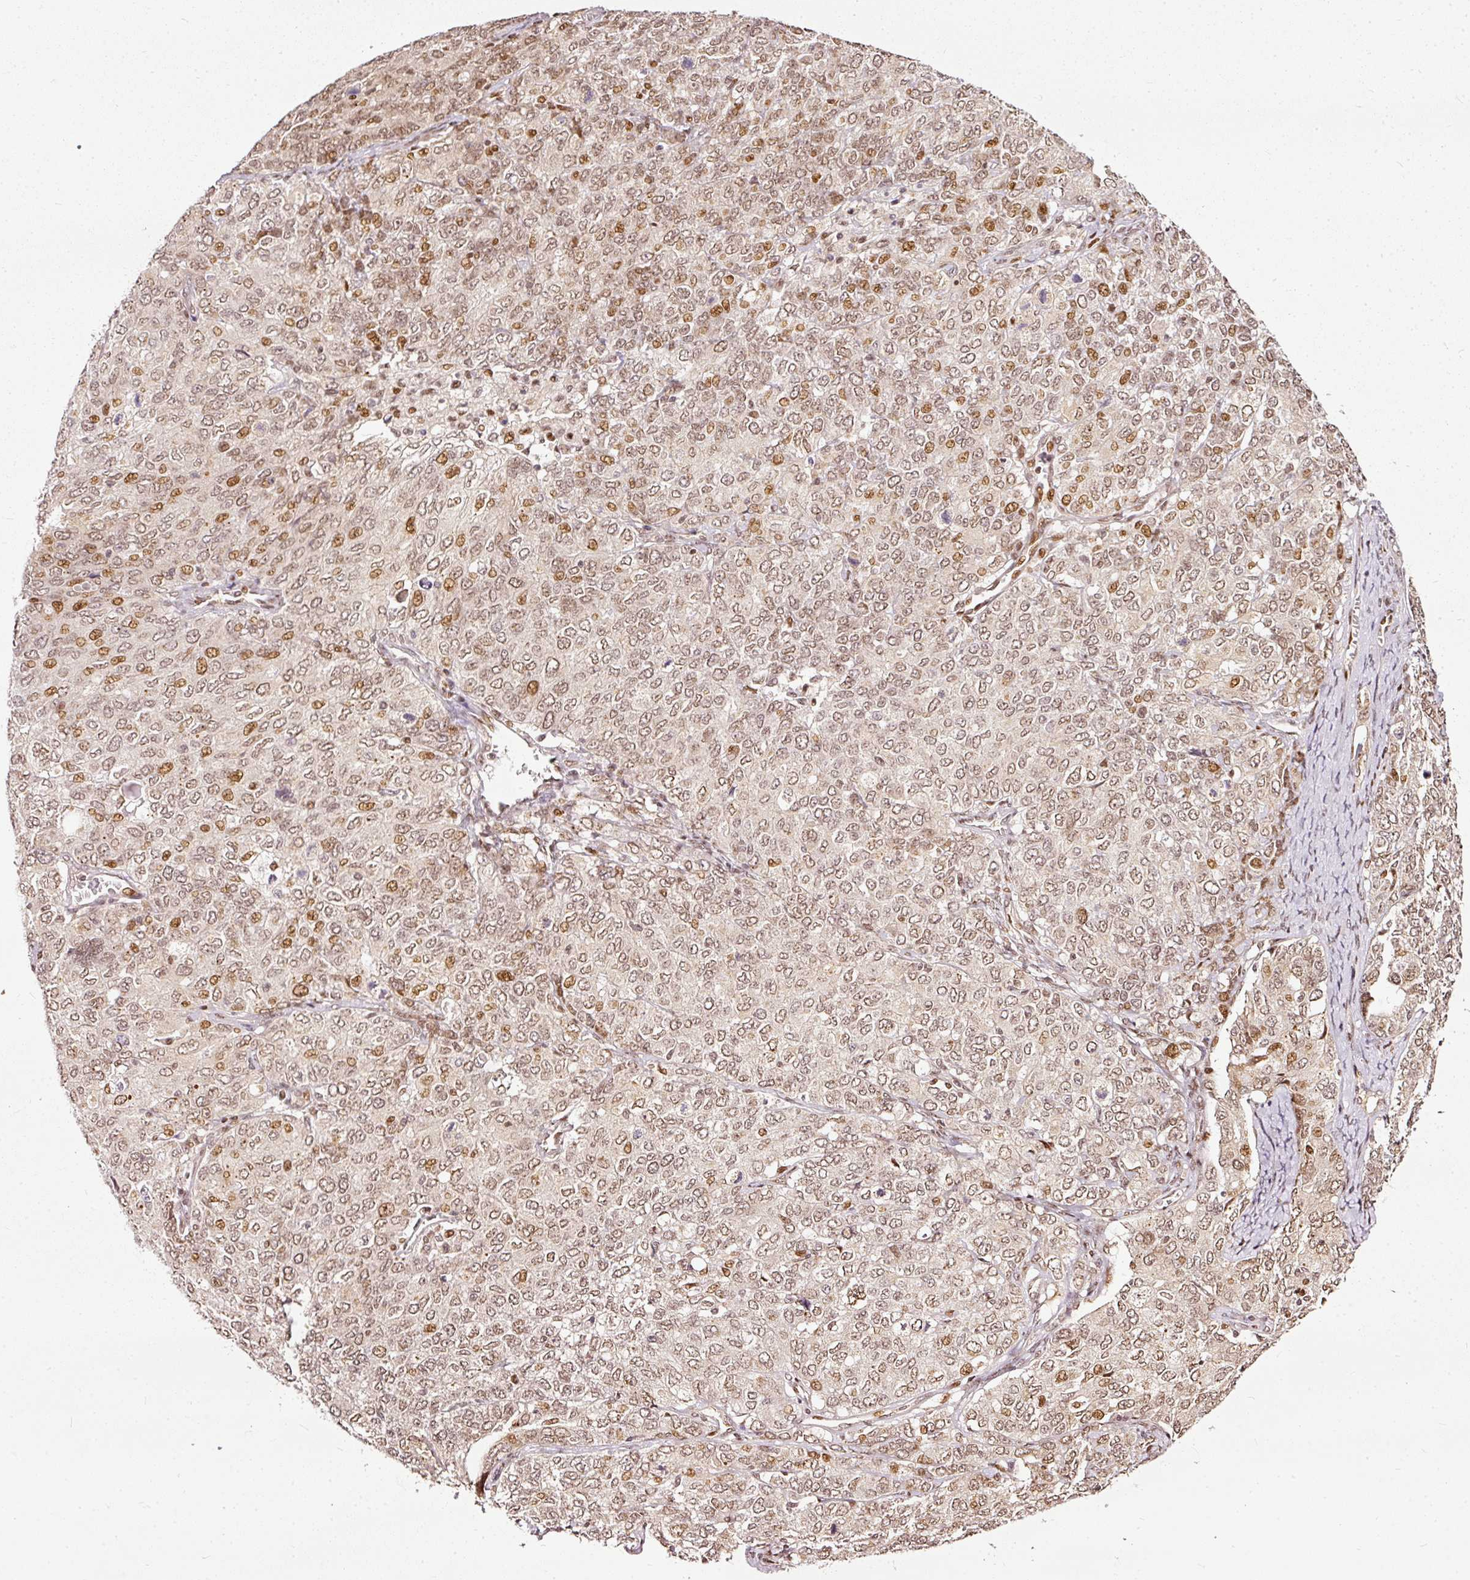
{"staining": {"intensity": "moderate", "quantity": ">75%", "location": "nuclear"}, "tissue": "ovarian cancer", "cell_type": "Tumor cells", "image_type": "cancer", "snomed": [{"axis": "morphology", "description": "Carcinoma, endometroid"}, {"axis": "topography", "description": "Ovary"}], "caption": "Moderate nuclear positivity is present in about >75% of tumor cells in ovarian cancer (endometroid carcinoma).", "gene": "ZNF778", "patient": {"sex": "female", "age": 62}}